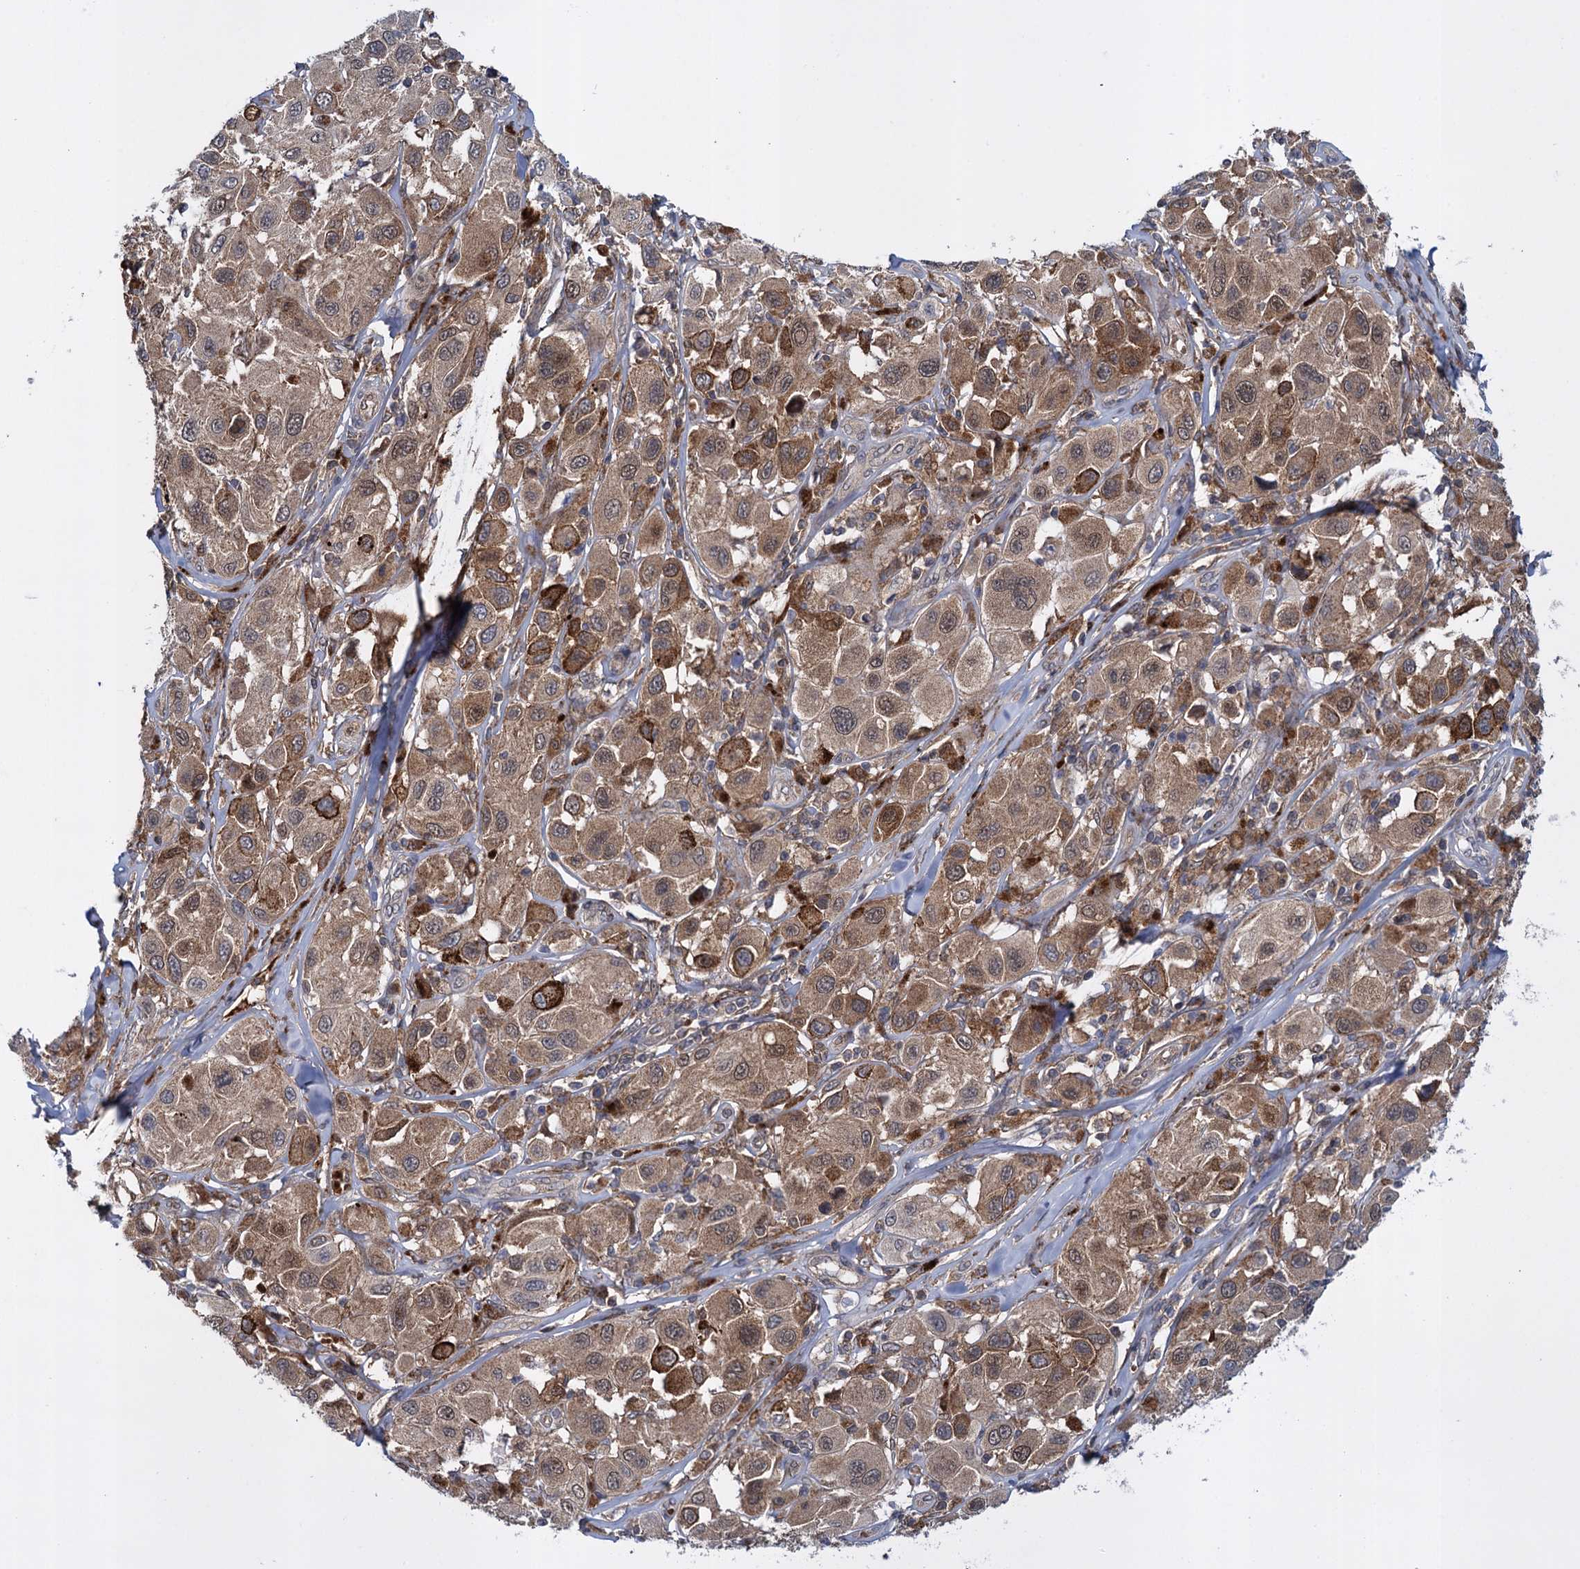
{"staining": {"intensity": "moderate", "quantity": ">75%", "location": "cytoplasmic/membranous,nuclear"}, "tissue": "melanoma", "cell_type": "Tumor cells", "image_type": "cancer", "snomed": [{"axis": "morphology", "description": "Malignant melanoma, Metastatic site"}, {"axis": "topography", "description": "Skin"}], "caption": "There is medium levels of moderate cytoplasmic/membranous and nuclear expression in tumor cells of melanoma, as demonstrated by immunohistochemical staining (brown color).", "gene": "GLO1", "patient": {"sex": "male", "age": 41}}